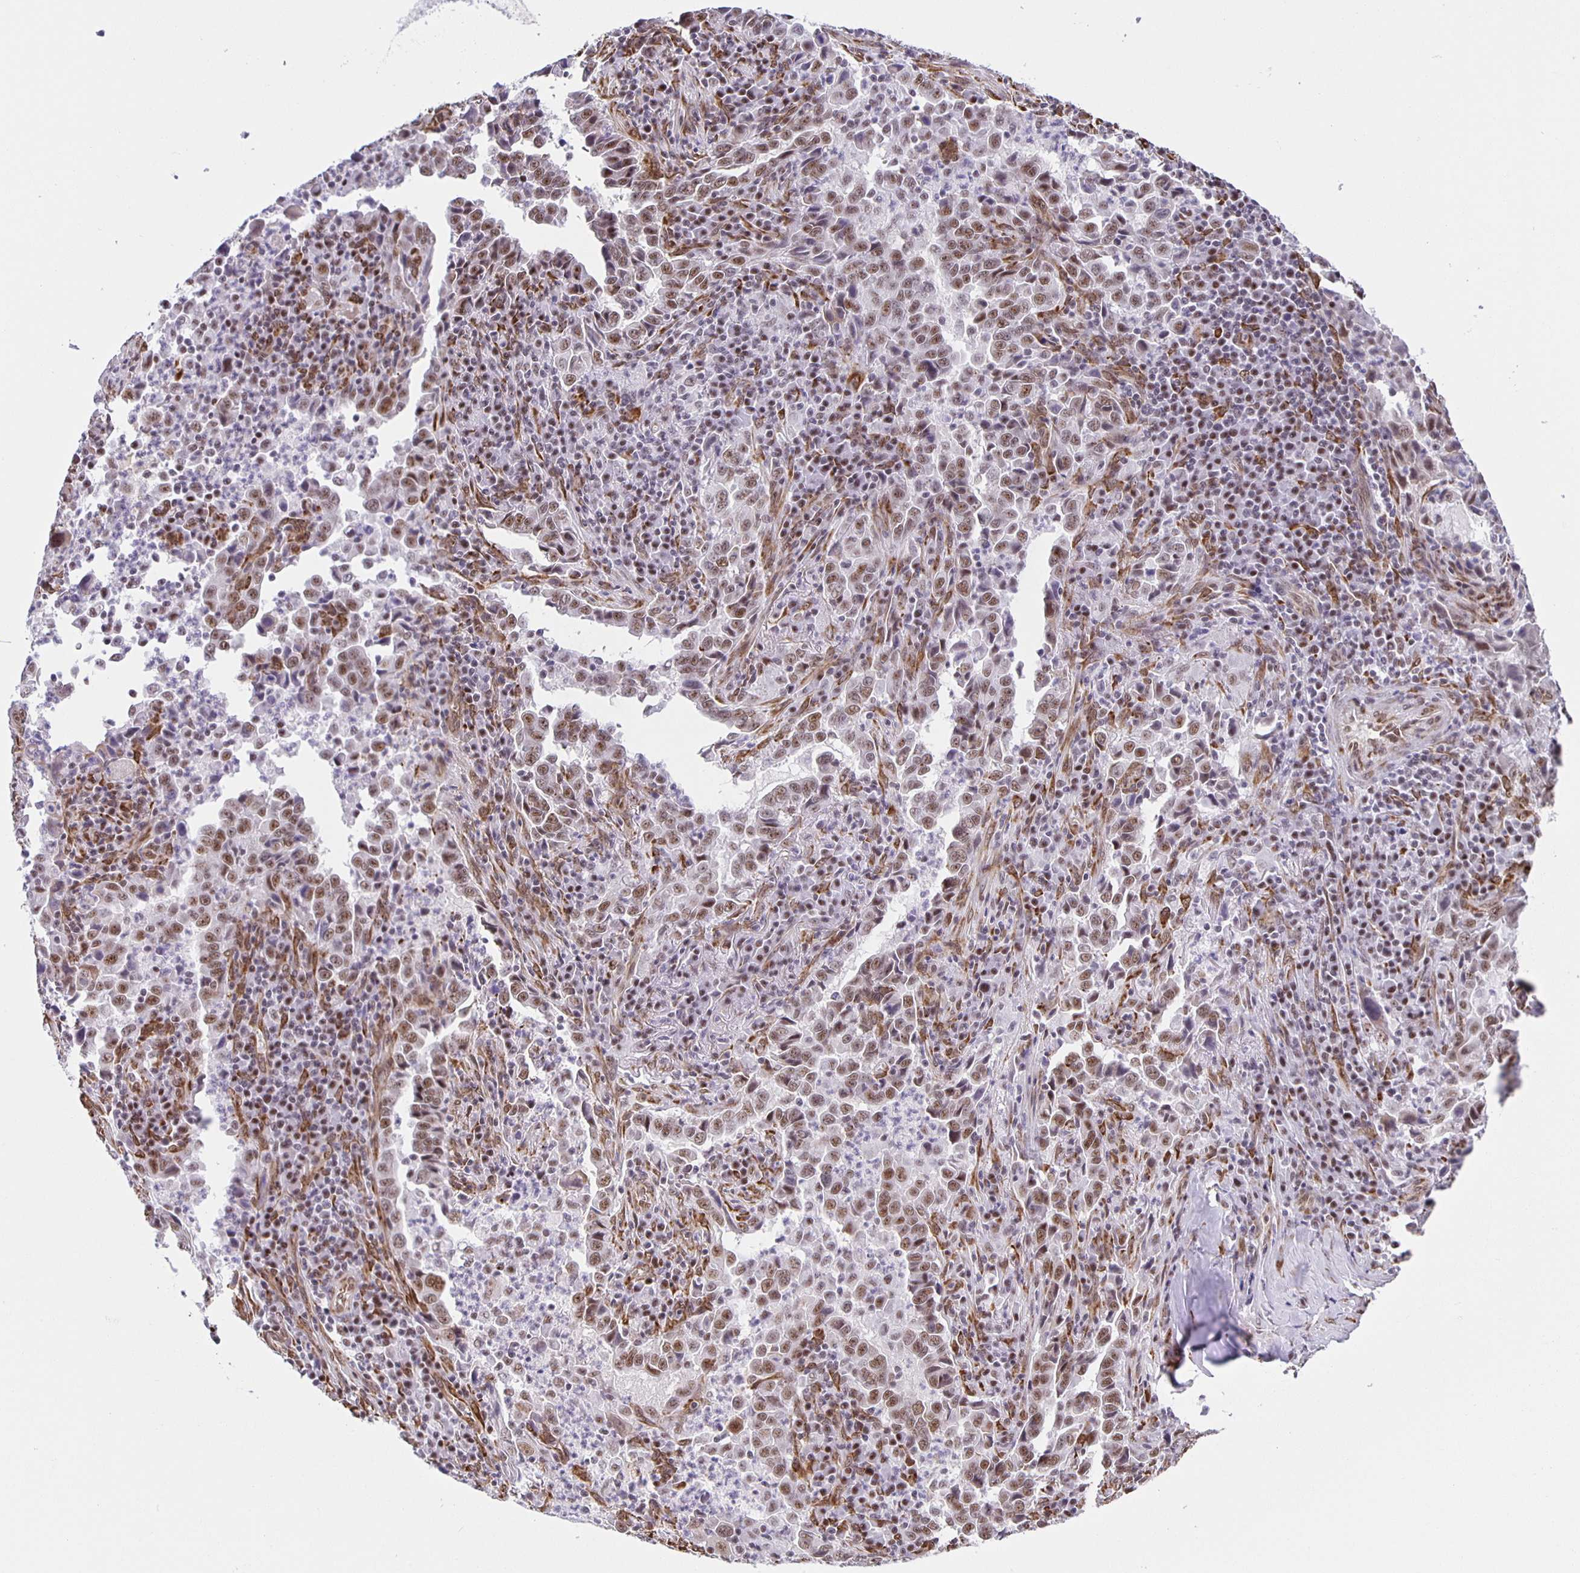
{"staining": {"intensity": "moderate", "quantity": ">75%", "location": "nuclear"}, "tissue": "lung cancer", "cell_type": "Tumor cells", "image_type": "cancer", "snomed": [{"axis": "morphology", "description": "Adenocarcinoma, NOS"}, {"axis": "topography", "description": "Lung"}], "caption": "The photomicrograph exhibits immunohistochemical staining of lung cancer (adenocarcinoma). There is moderate nuclear expression is seen in about >75% of tumor cells.", "gene": "ZRANB2", "patient": {"sex": "male", "age": 67}}